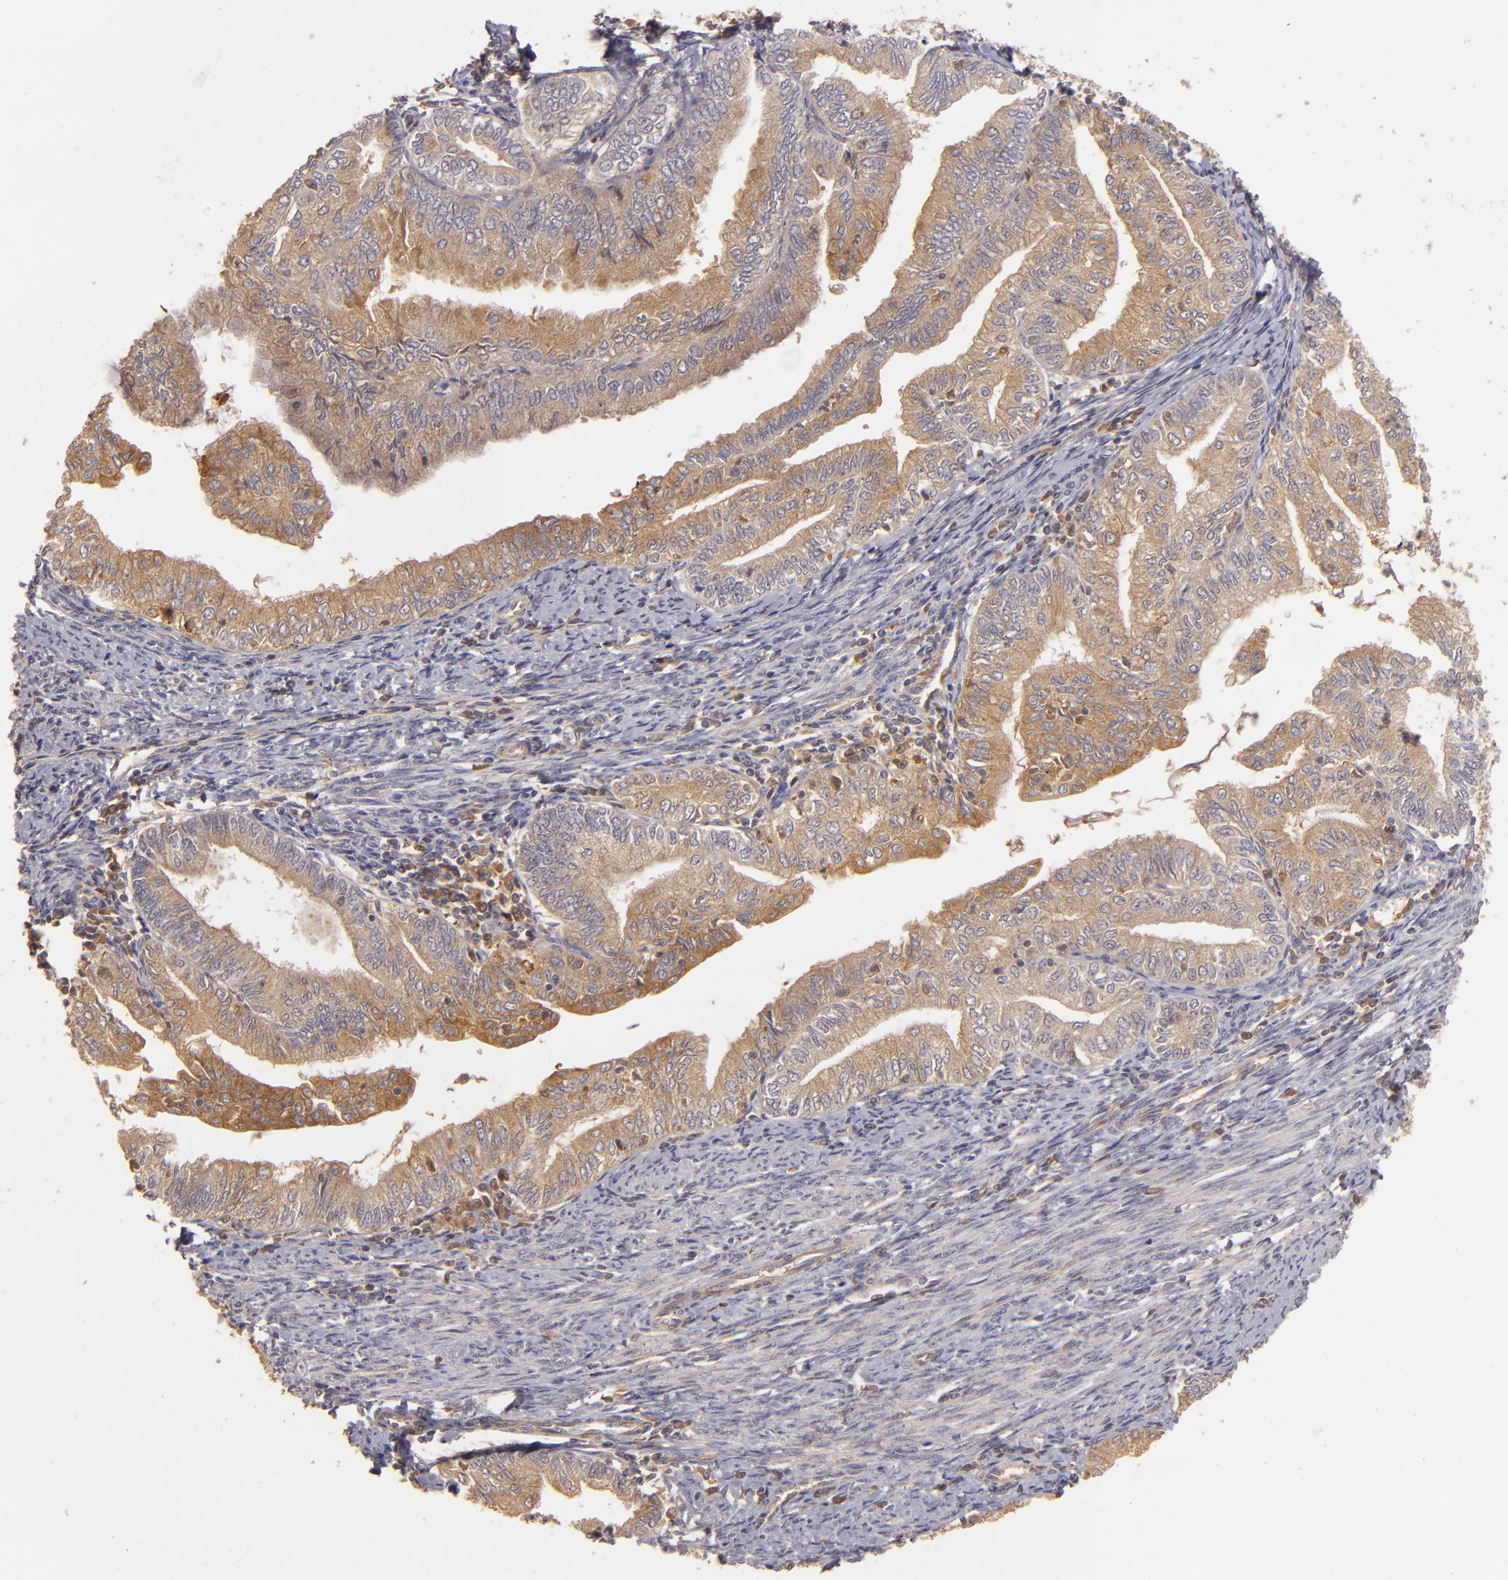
{"staining": {"intensity": "strong", "quantity": ">75%", "location": "cytoplasmic/membranous"}, "tissue": "endometrial cancer", "cell_type": "Tumor cells", "image_type": "cancer", "snomed": [{"axis": "morphology", "description": "Adenocarcinoma, NOS"}, {"axis": "topography", "description": "Endometrium"}], "caption": "Endometrial cancer (adenocarcinoma) stained with a protein marker reveals strong staining in tumor cells.", "gene": "PRKCD", "patient": {"sex": "female", "age": 66}}